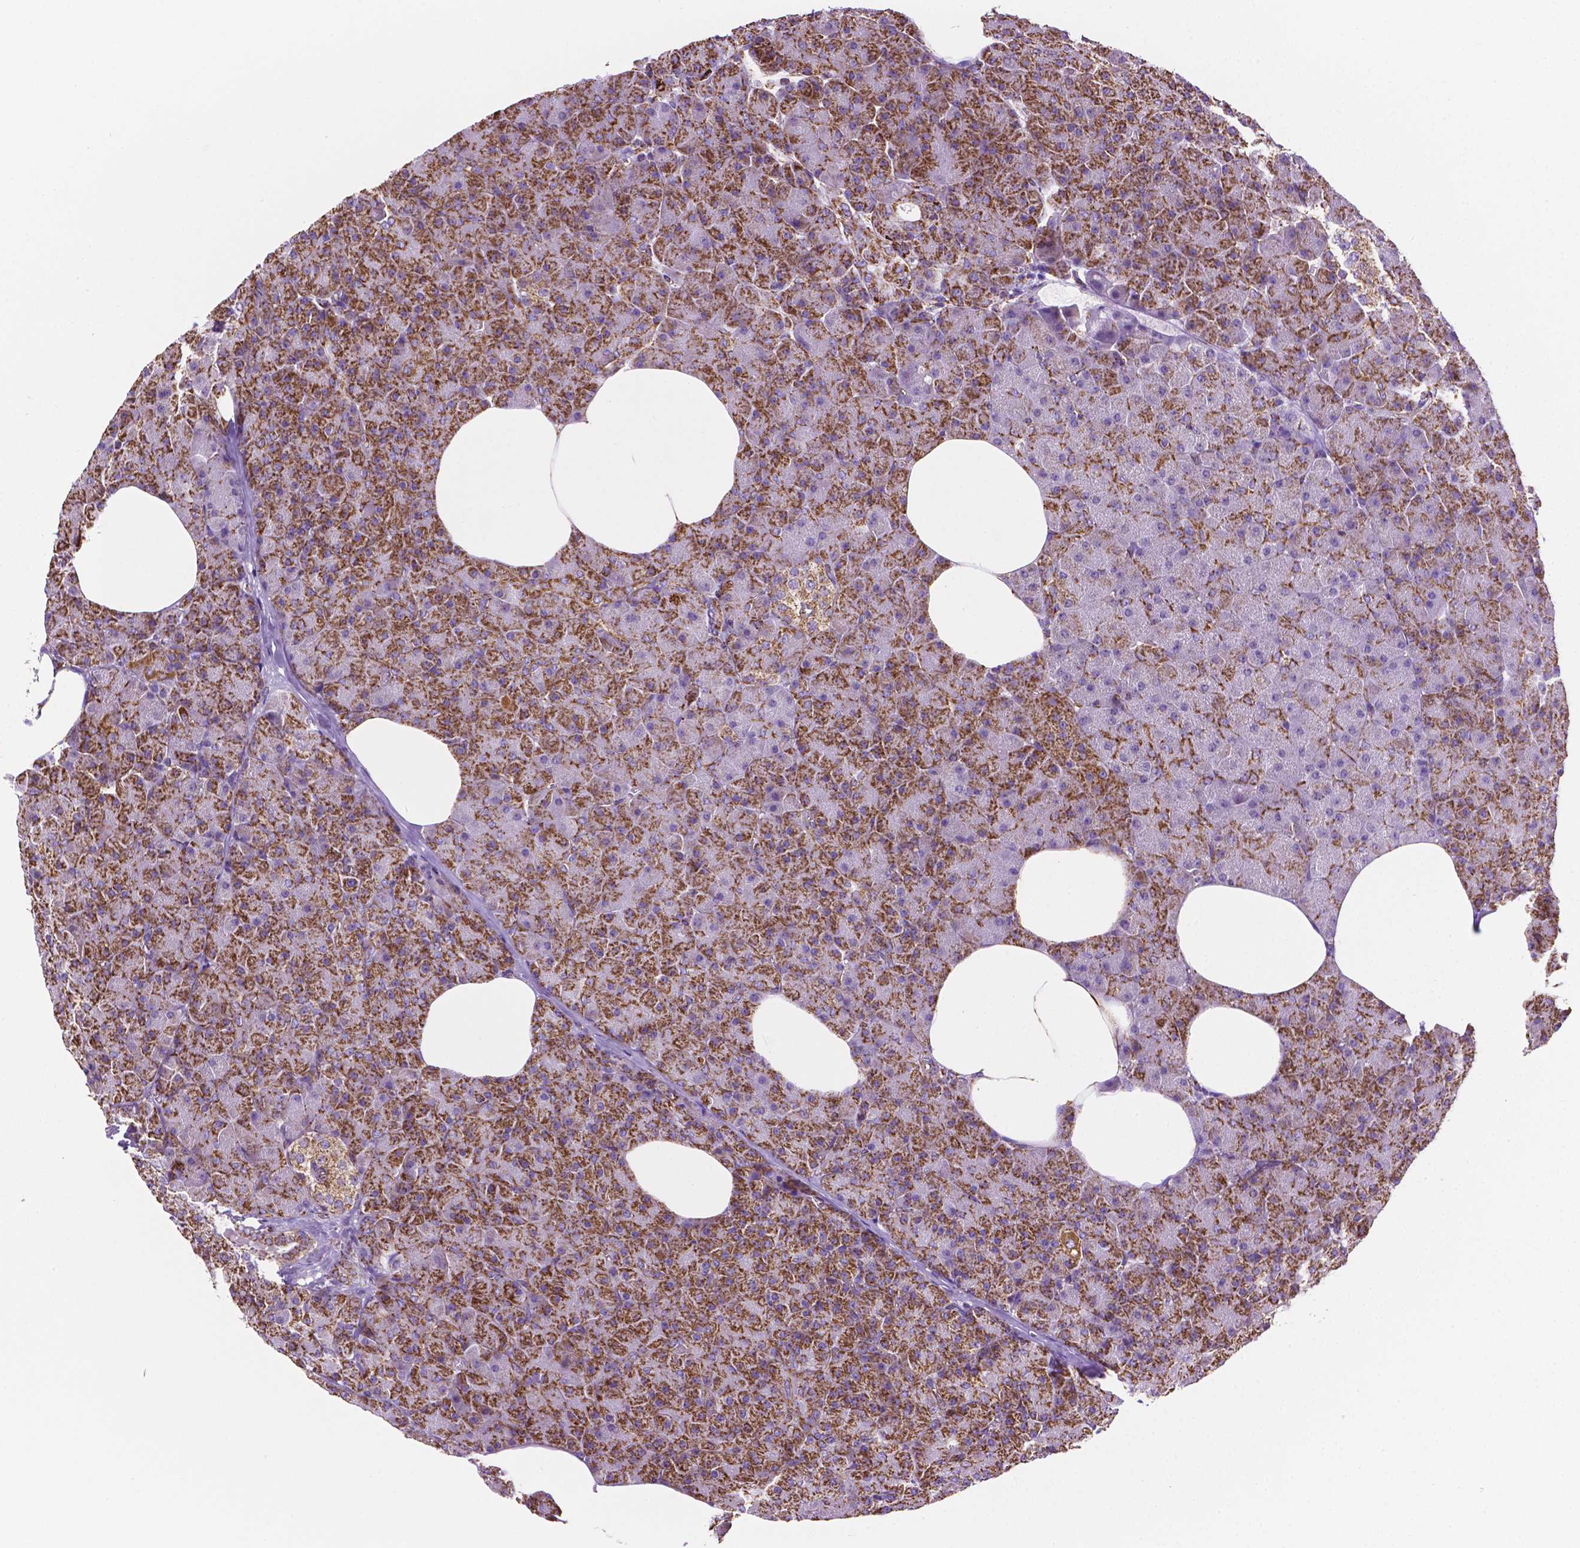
{"staining": {"intensity": "strong", "quantity": ">75%", "location": "cytoplasmic/membranous"}, "tissue": "pancreas", "cell_type": "Exocrine glandular cells", "image_type": "normal", "snomed": [{"axis": "morphology", "description": "Normal tissue, NOS"}, {"axis": "topography", "description": "Pancreas"}], "caption": "Strong cytoplasmic/membranous staining is appreciated in approximately >75% of exocrine glandular cells in unremarkable pancreas.", "gene": "RMDN3", "patient": {"sex": "female", "age": 45}}